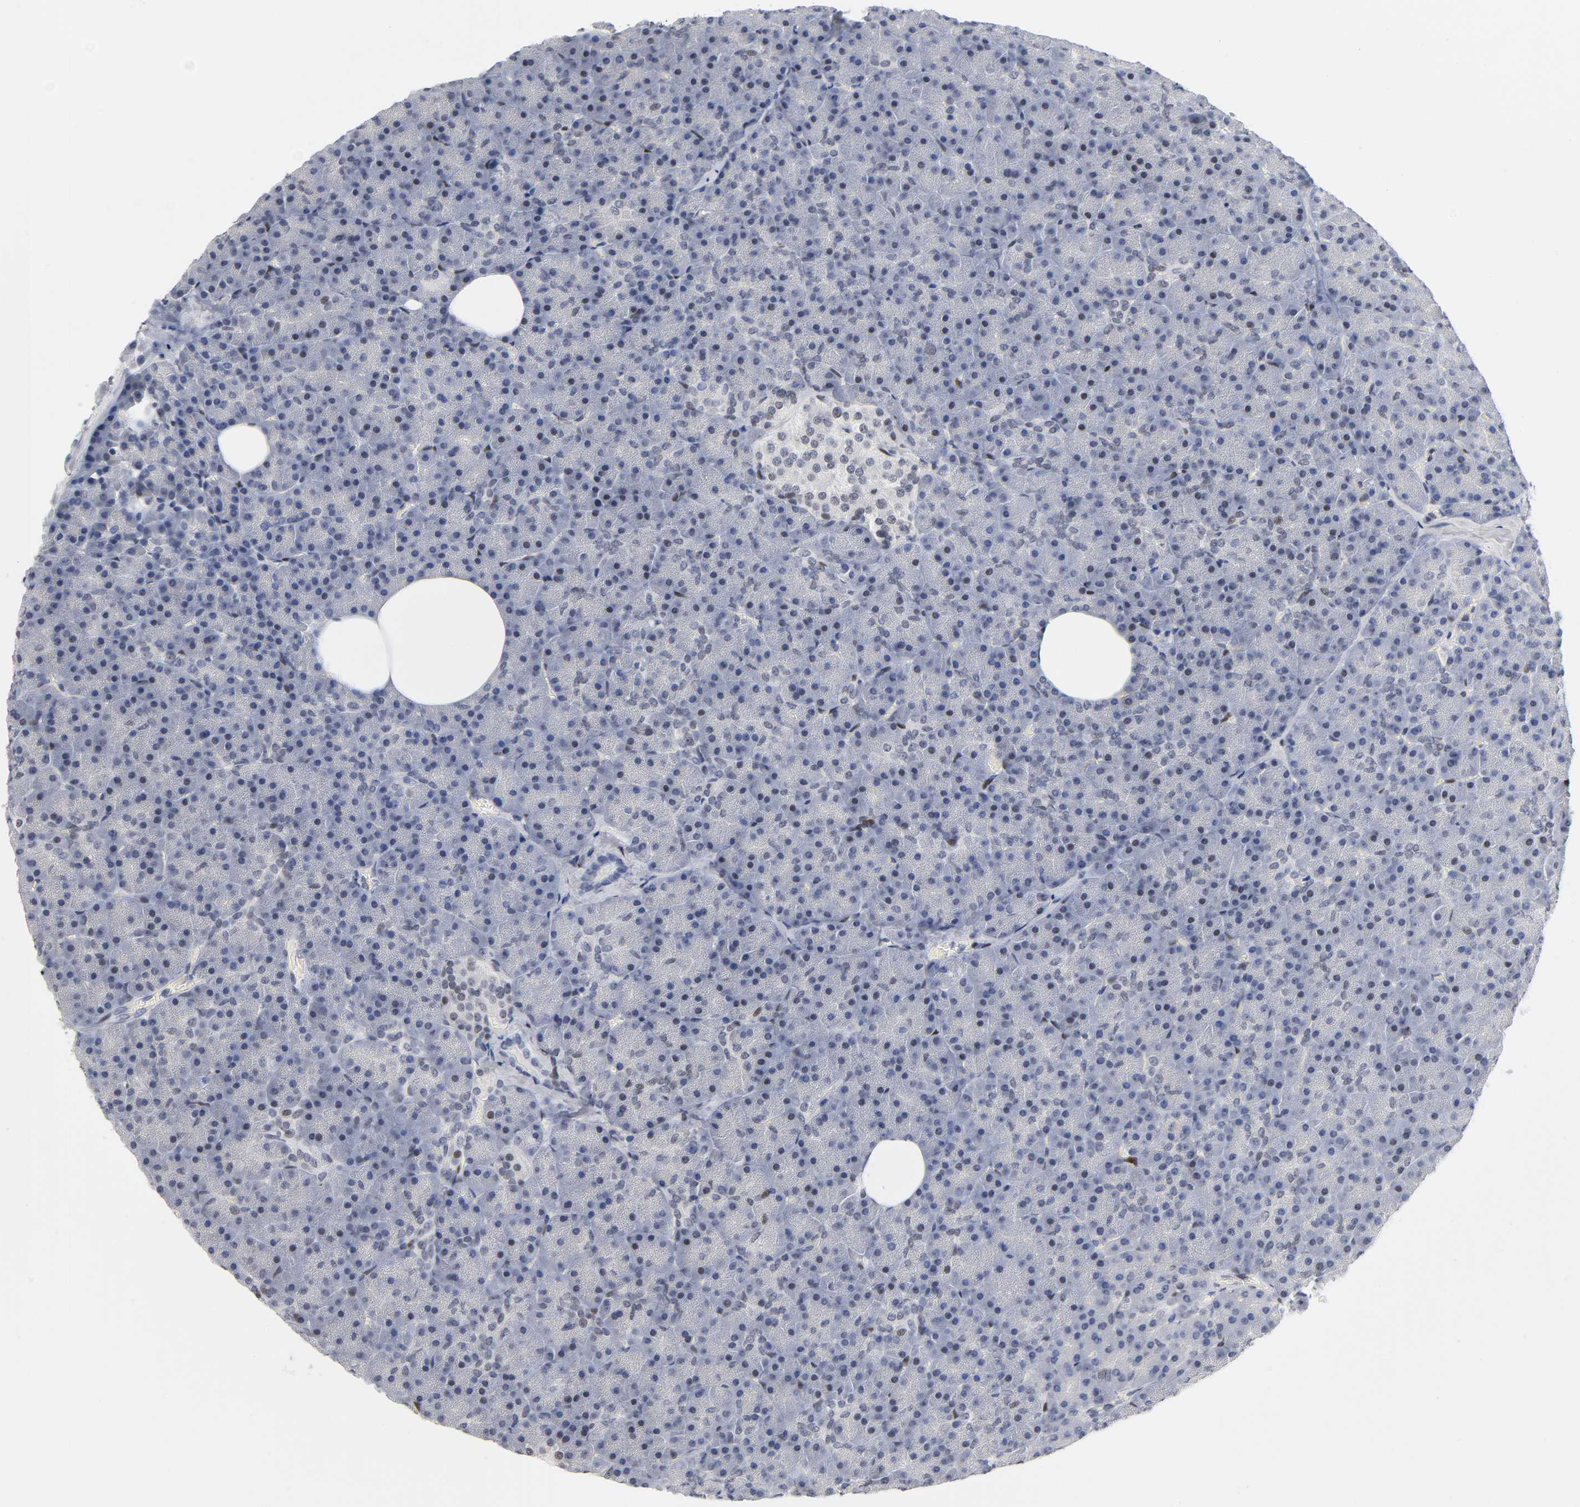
{"staining": {"intensity": "weak", "quantity": "<25%", "location": "nuclear"}, "tissue": "pancreas", "cell_type": "Exocrine glandular cells", "image_type": "normal", "snomed": [{"axis": "morphology", "description": "Normal tissue, NOS"}, {"axis": "topography", "description": "Pancreas"}], "caption": "This is an immunohistochemistry photomicrograph of normal pancreas. There is no positivity in exocrine glandular cells.", "gene": "SP3", "patient": {"sex": "female", "age": 35}}